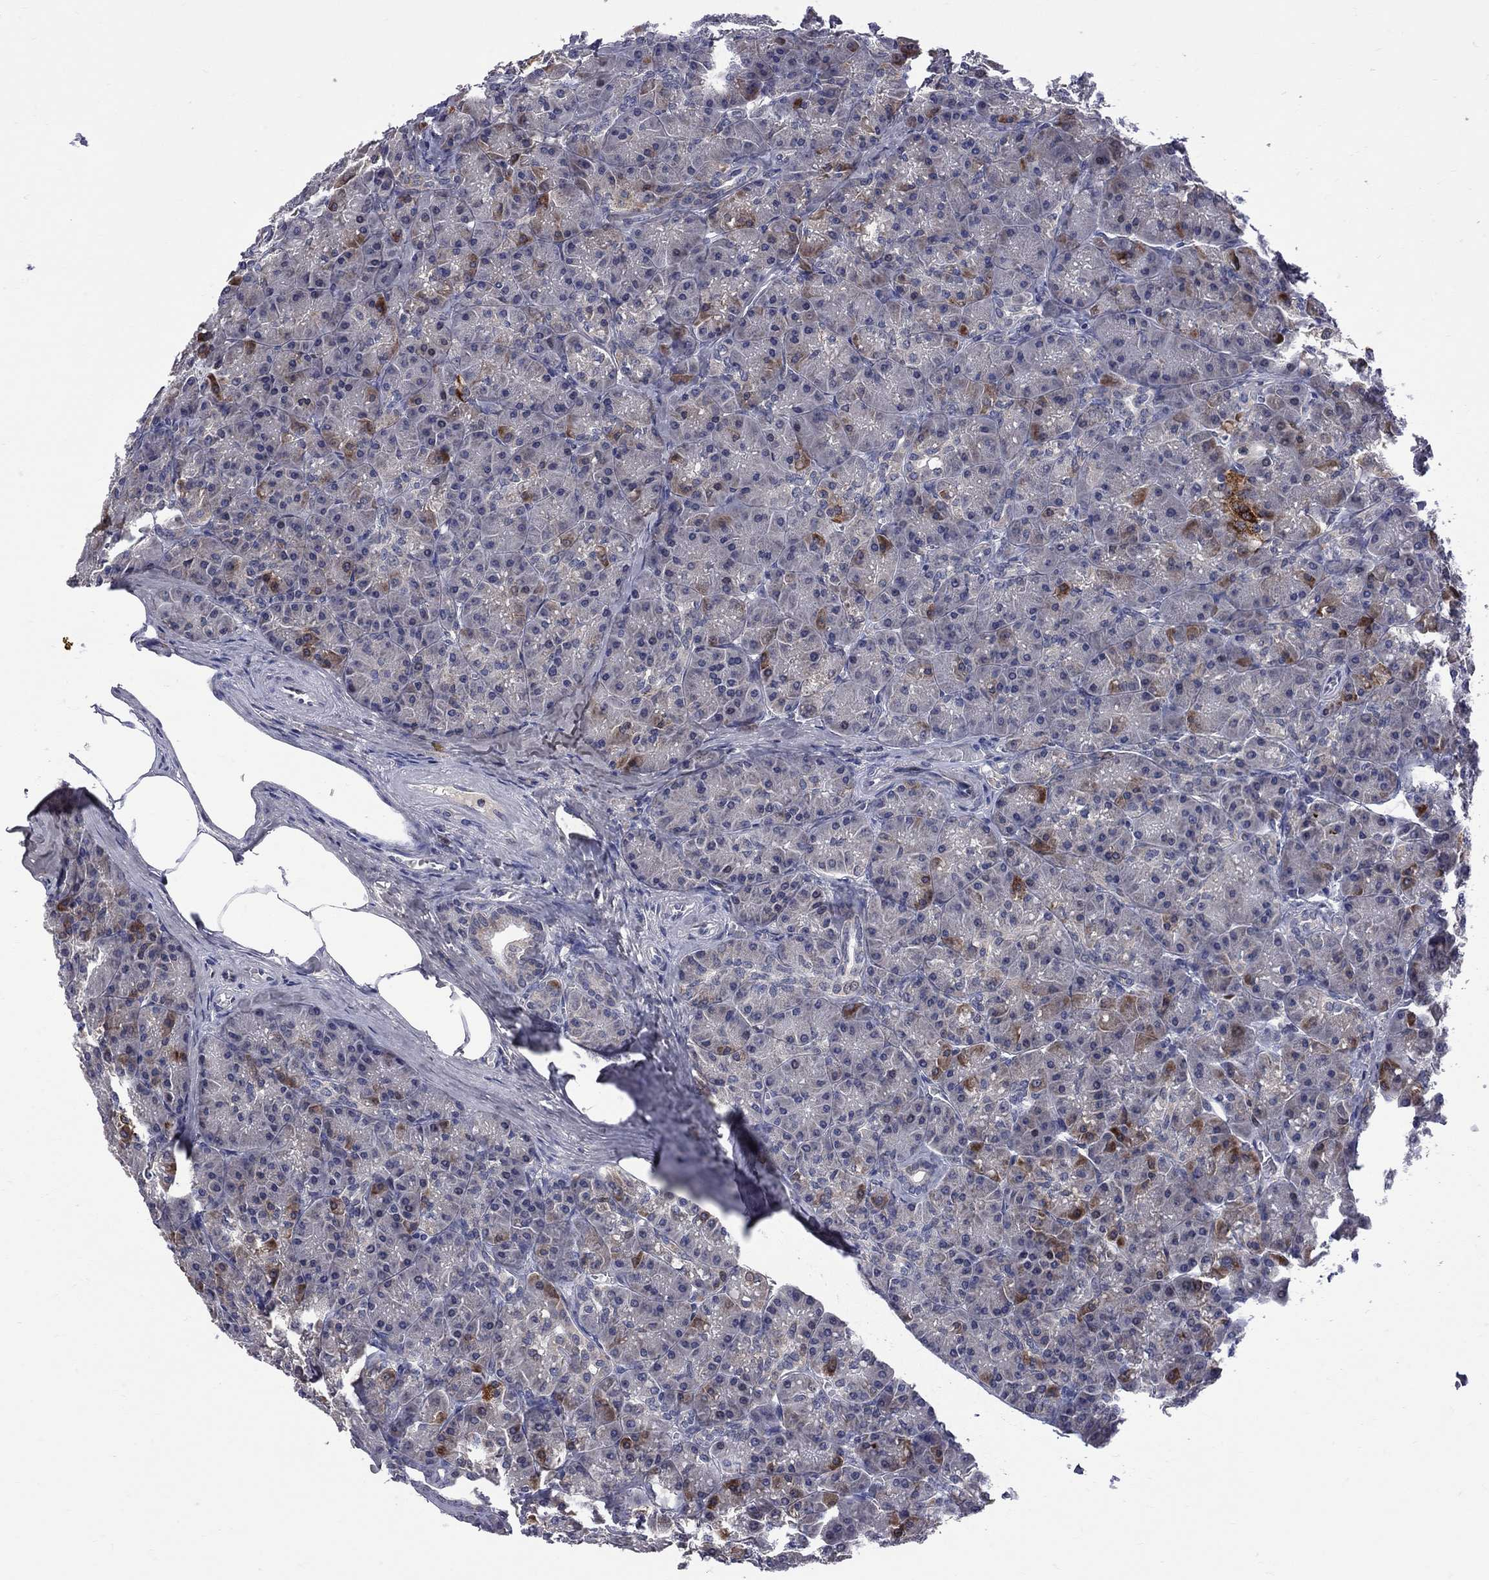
{"staining": {"intensity": "strong", "quantity": "<25%", "location": "cytoplasmic/membranous"}, "tissue": "pancreas", "cell_type": "Exocrine glandular cells", "image_type": "normal", "snomed": [{"axis": "morphology", "description": "Normal tissue, NOS"}, {"axis": "topography", "description": "Pancreas"}], "caption": "Protein expression analysis of normal pancreas demonstrates strong cytoplasmic/membranous positivity in approximately <25% of exocrine glandular cells.", "gene": "CNOT11", "patient": {"sex": "male", "age": 57}}